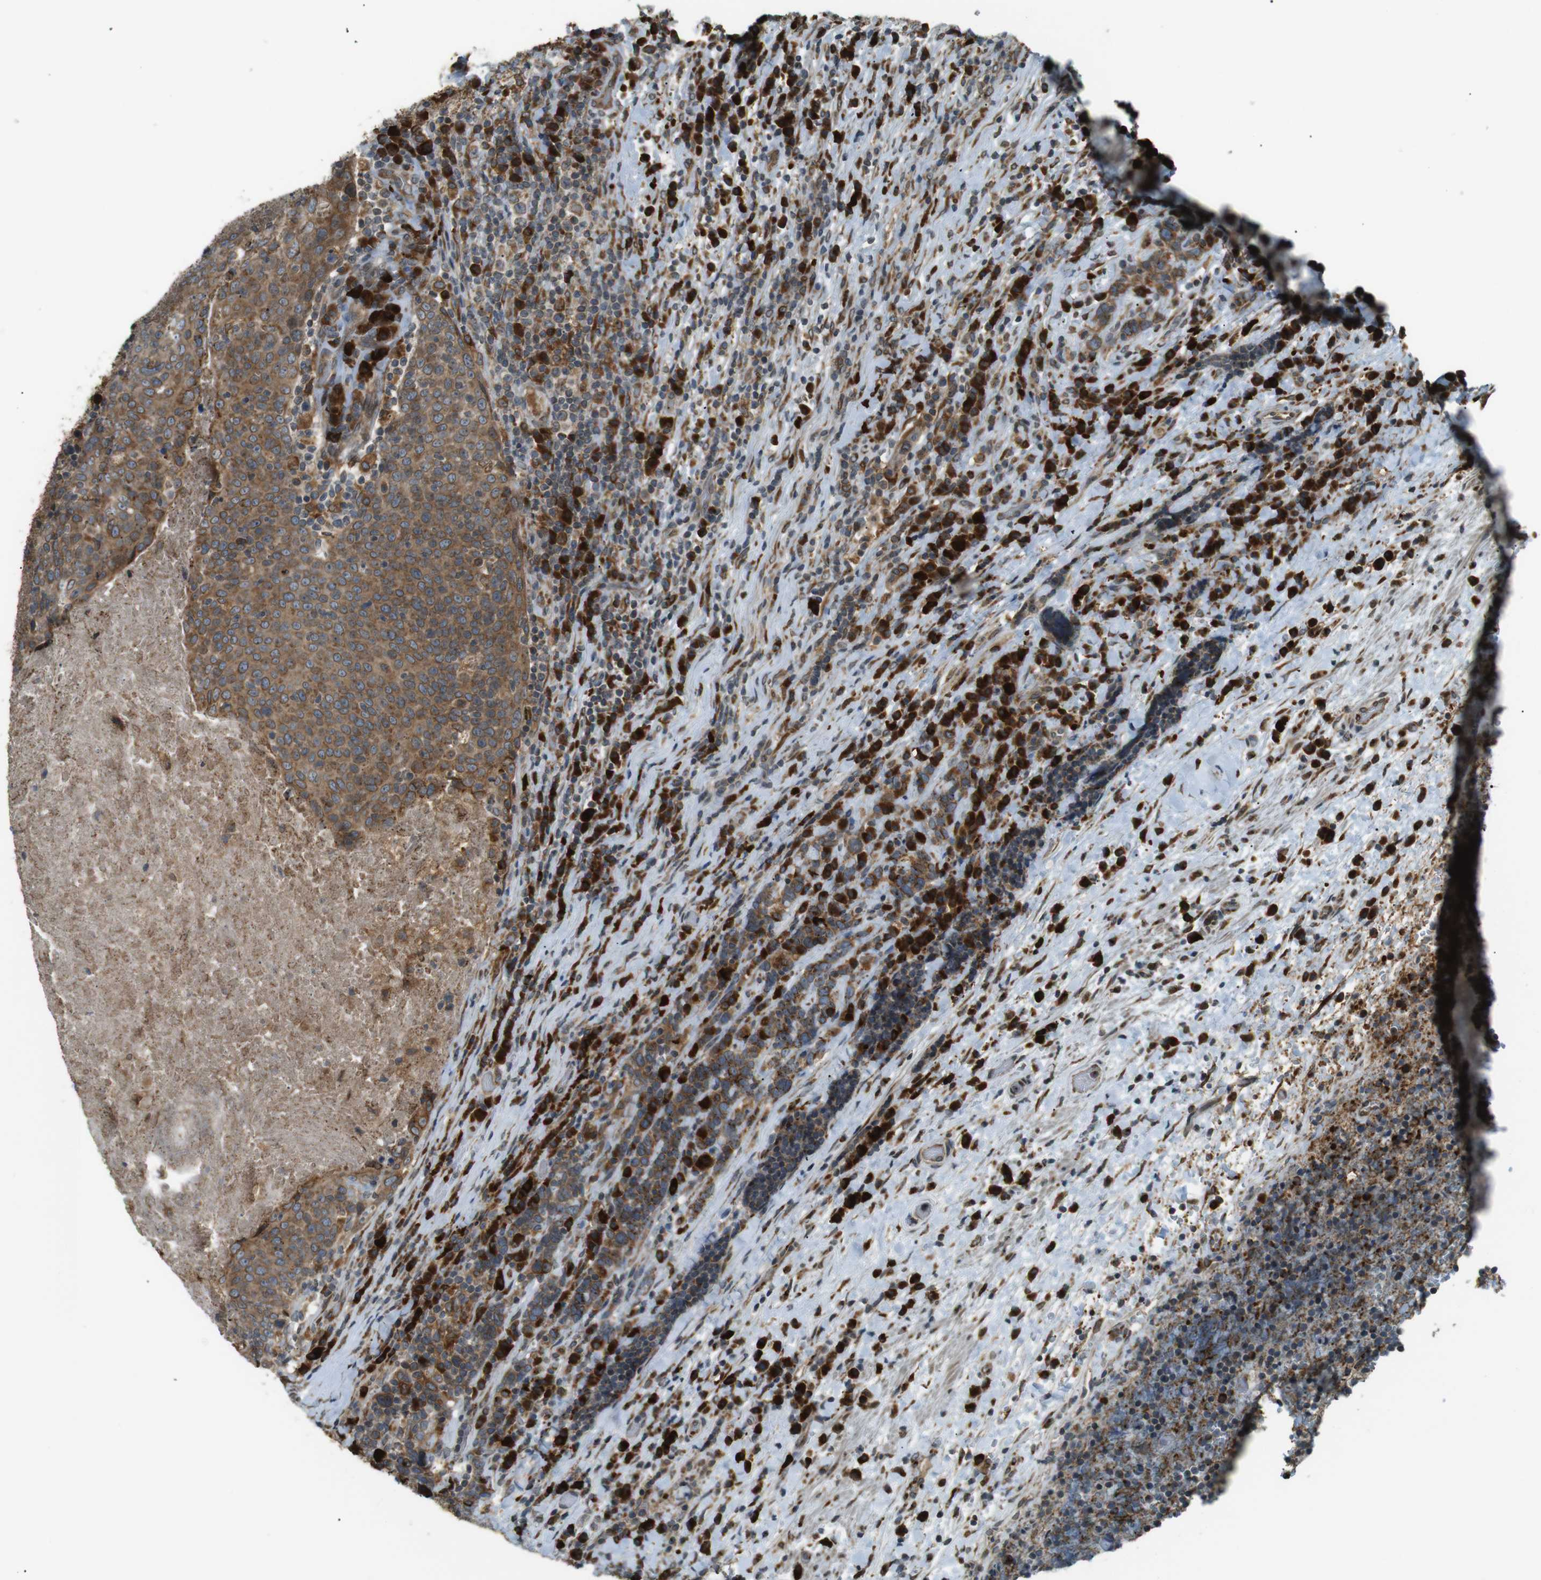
{"staining": {"intensity": "moderate", "quantity": ">75%", "location": "cytoplasmic/membranous"}, "tissue": "head and neck cancer", "cell_type": "Tumor cells", "image_type": "cancer", "snomed": [{"axis": "morphology", "description": "Squamous cell carcinoma, NOS"}, {"axis": "morphology", "description": "Squamous cell carcinoma, metastatic, NOS"}, {"axis": "topography", "description": "Lymph node"}, {"axis": "topography", "description": "Head-Neck"}], "caption": "An image of human head and neck cancer stained for a protein shows moderate cytoplasmic/membranous brown staining in tumor cells.", "gene": "TMED4", "patient": {"sex": "male", "age": 62}}